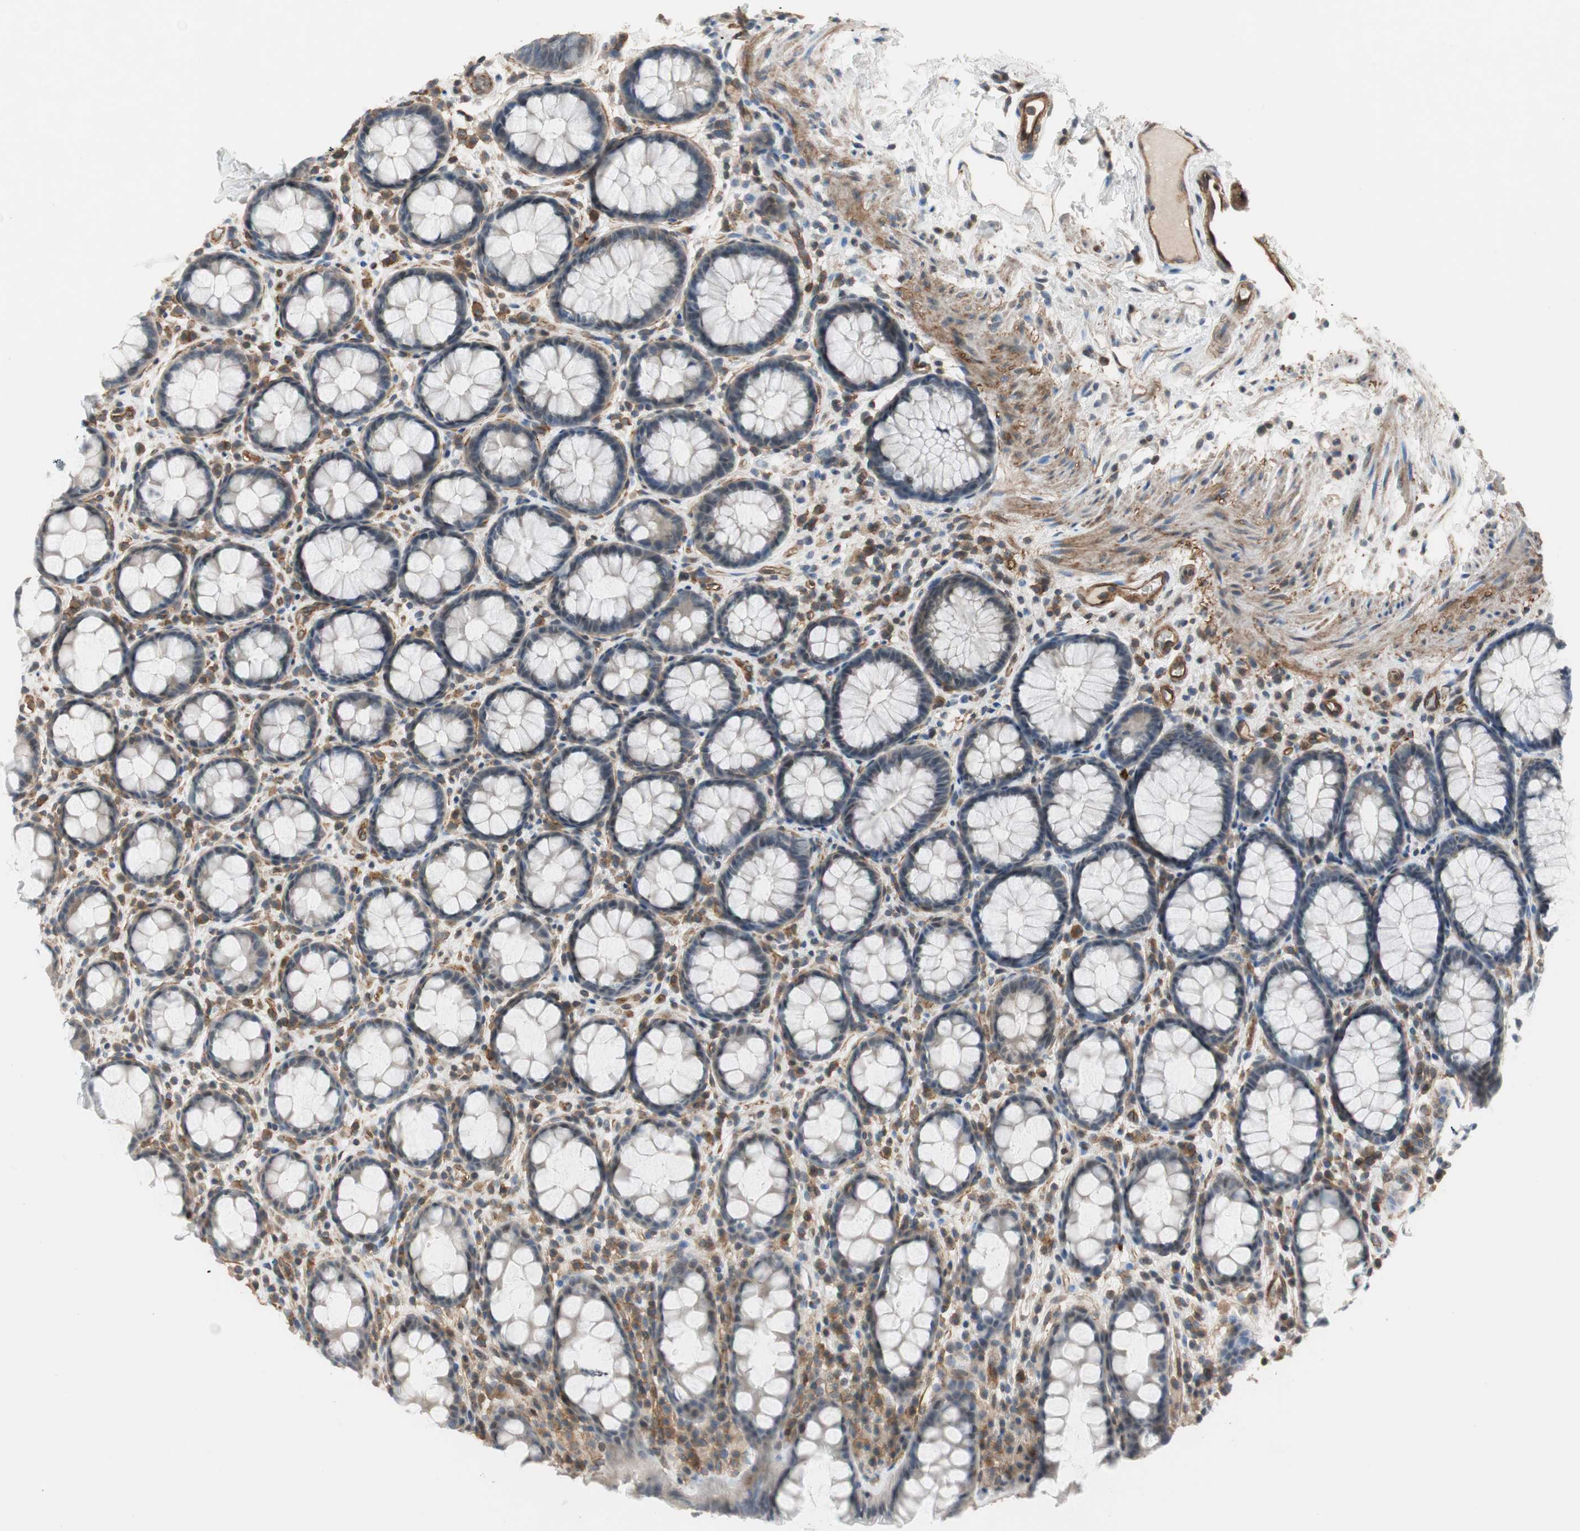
{"staining": {"intensity": "negative", "quantity": "none", "location": "none"}, "tissue": "rectum", "cell_type": "Glandular cells", "image_type": "normal", "snomed": [{"axis": "morphology", "description": "Normal tissue, NOS"}, {"axis": "topography", "description": "Rectum"}], "caption": "Immunohistochemical staining of normal human rectum demonstrates no significant expression in glandular cells. (DAB immunohistochemistry (IHC) visualized using brightfield microscopy, high magnification).", "gene": "GRHL1", "patient": {"sex": "male", "age": 92}}